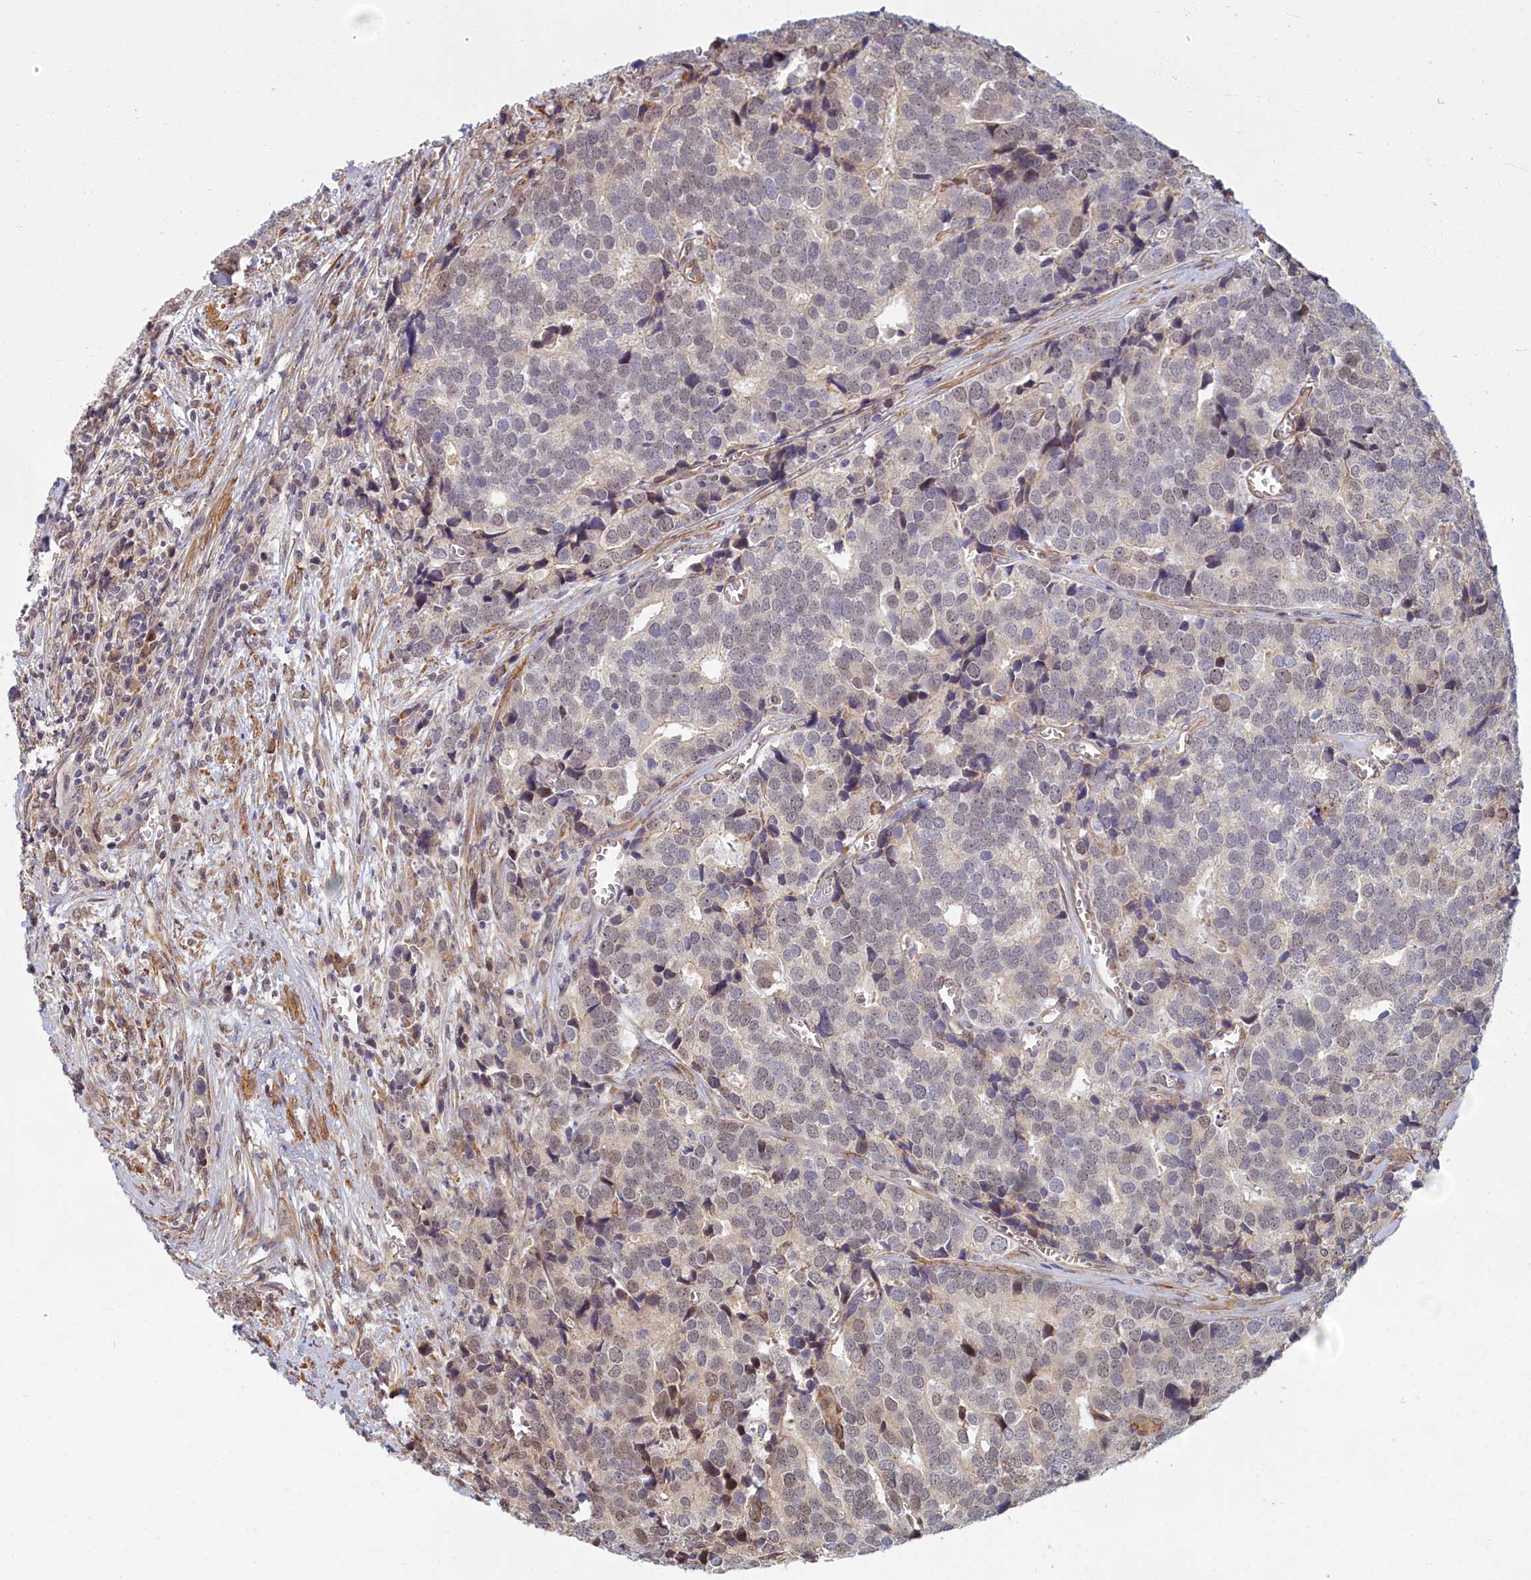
{"staining": {"intensity": "weak", "quantity": "<25%", "location": "nuclear"}, "tissue": "prostate cancer", "cell_type": "Tumor cells", "image_type": "cancer", "snomed": [{"axis": "morphology", "description": "Adenocarcinoma, High grade"}, {"axis": "topography", "description": "Prostate"}], "caption": "IHC image of neoplastic tissue: human adenocarcinoma (high-grade) (prostate) stained with DAB exhibits no significant protein staining in tumor cells.", "gene": "MAK16", "patient": {"sex": "male", "age": 71}}